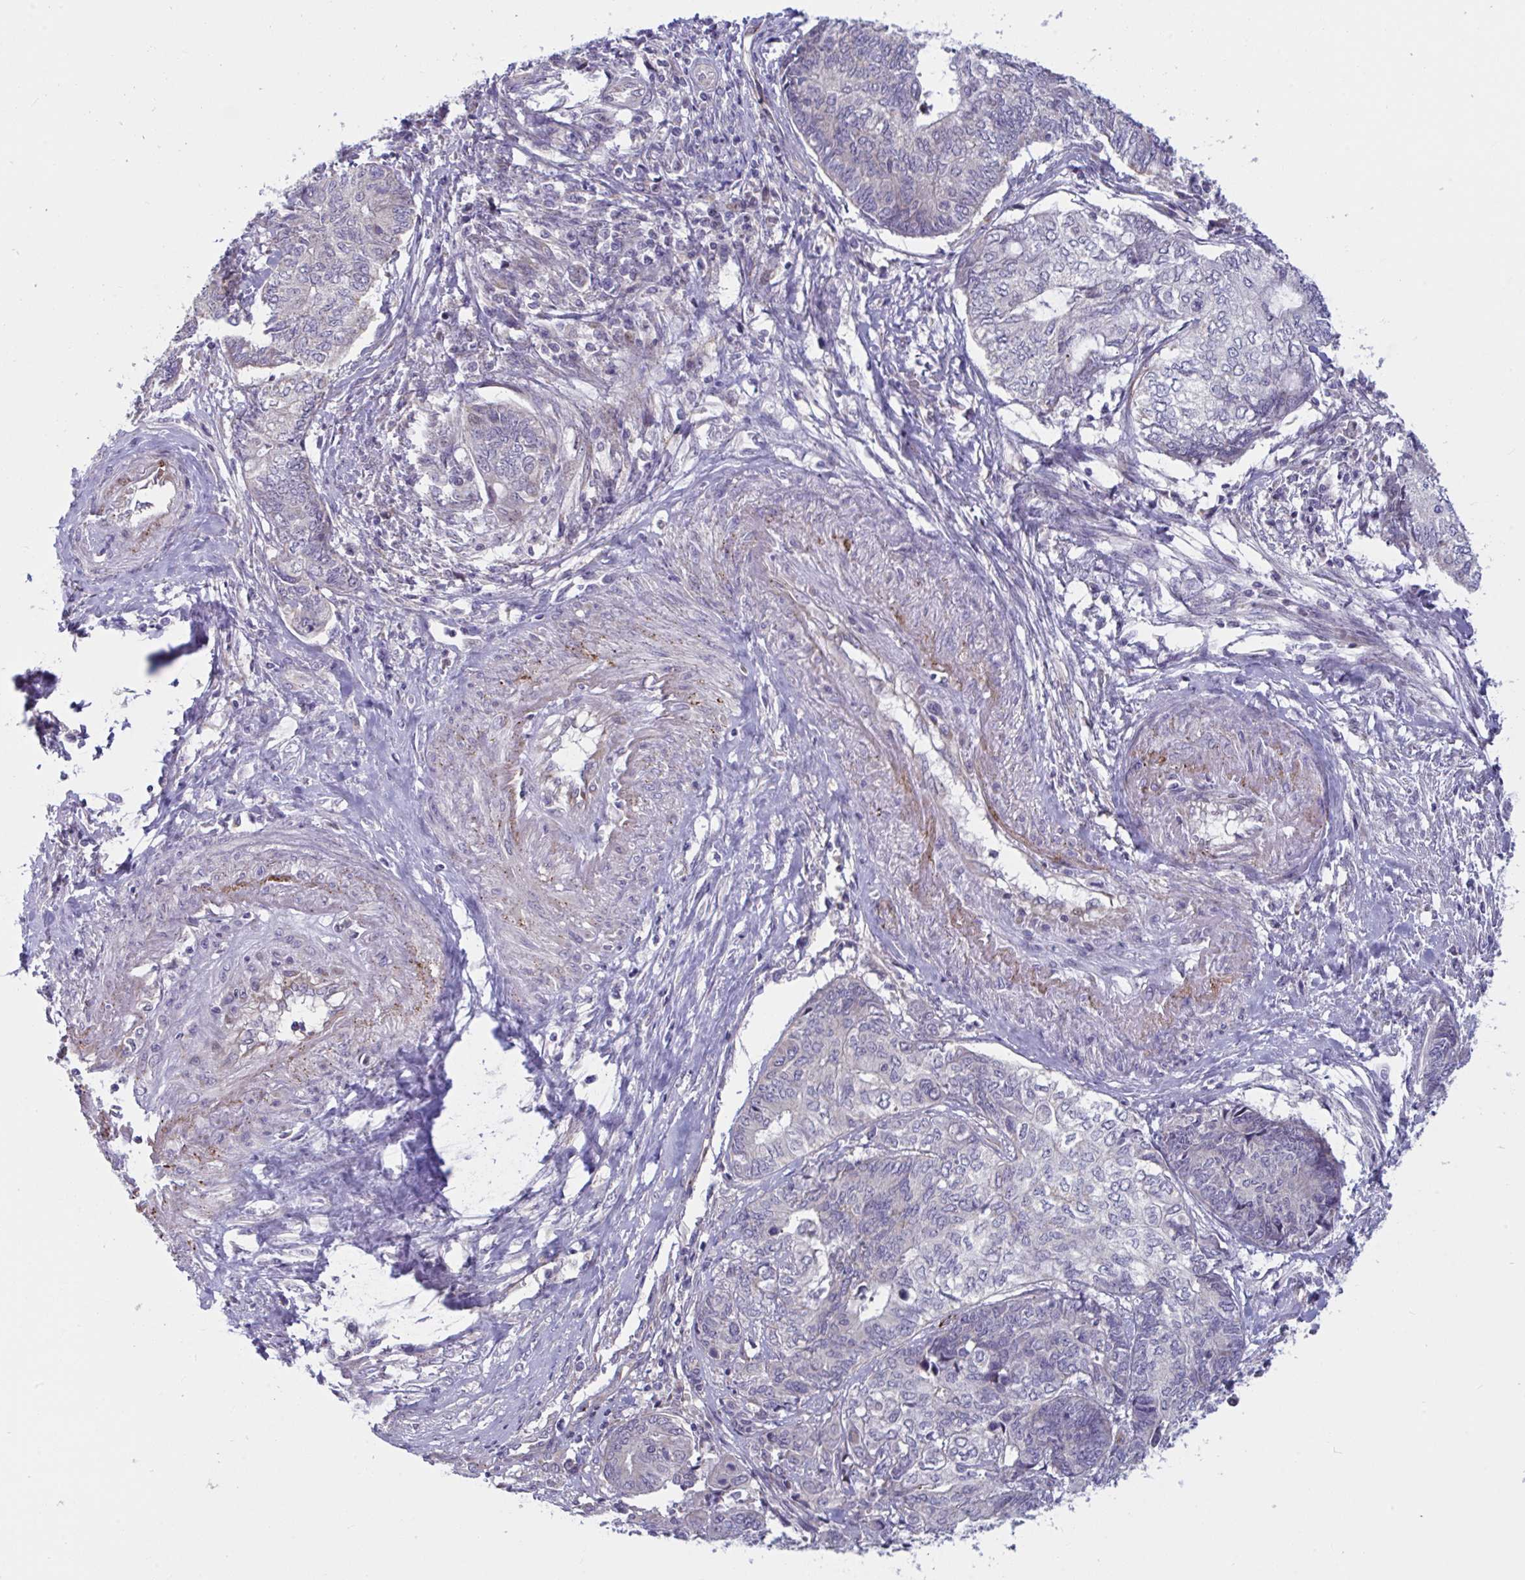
{"staining": {"intensity": "negative", "quantity": "none", "location": "none"}, "tissue": "endometrial cancer", "cell_type": "Tumor cells", "image_type": "cancer", "snomed": [{"axis": "morphology", "description": "Adenocarcinoma, NOS"}, {"axis": "topography", "description": "Uterus"}, {"axis": "topography", "description": "Endometrium"}], "caption": "A high-resolution image shows immunohistochemistry (IHC) staining of adenocarcinoma (endometrial), which exhibits no significant staining in tumor cells.", "gene": "IL37", "patient": {"sex": "female", "age": 70}}